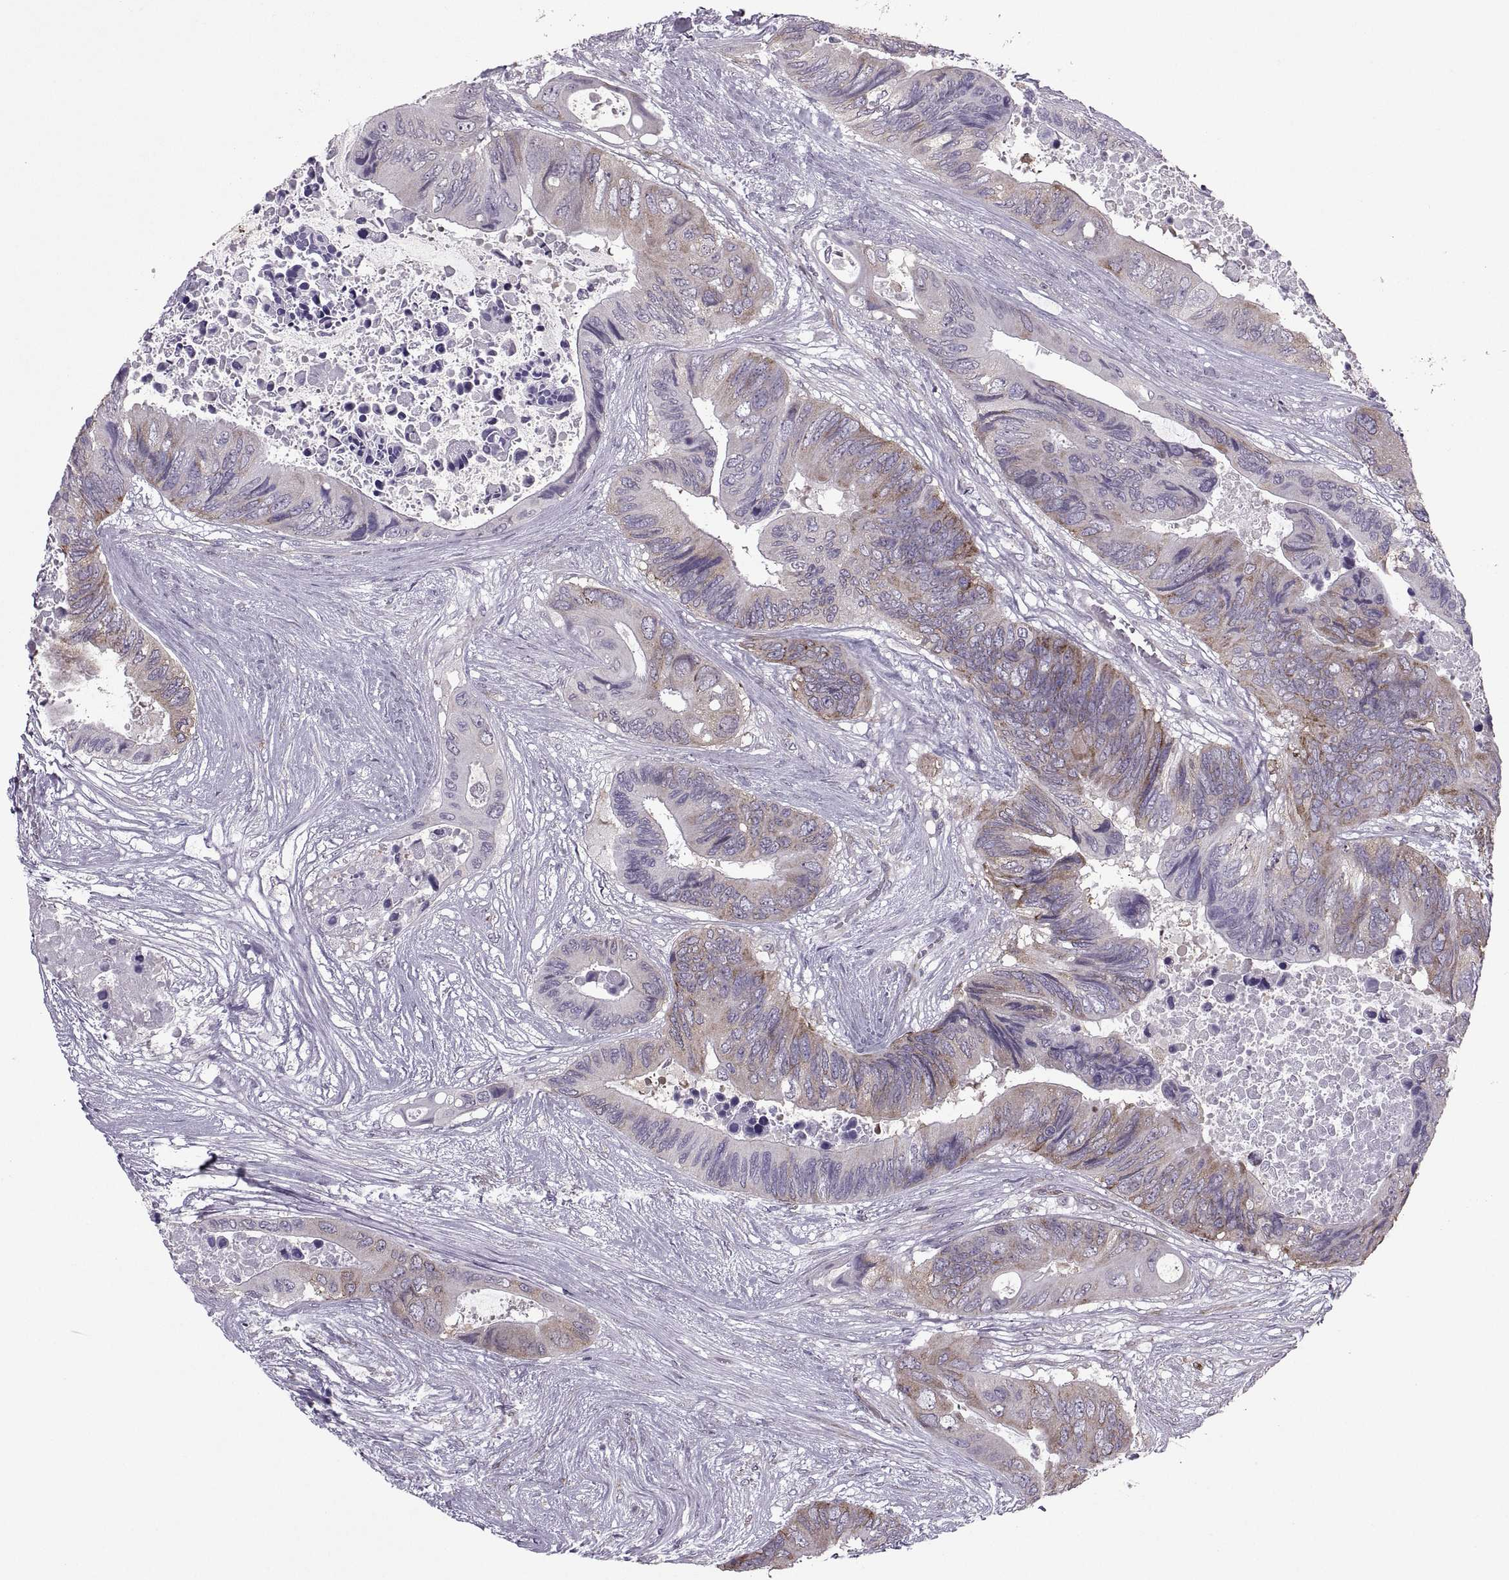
{"staining": {"intensity": "weak", "quantity": "25%-75%", "location": "cytoplasmic/membranous"}, "tissue": "colorectal cancer", "cell_type": "Tumor cells", "image_type": "cancer", "snomed": [{"axis": "morphology", "description": "Adenocarcinoma, NOS"}, {"axis": "topography", "description": "Rectum"}], "caption": "Immunohistochemical staining of colorectal cancer (adenocarcinoma) reveals weak cytoplasmic/membranous protein staining in about 25%-75% of tumor cells.", "gene": "PABPC1", "patient": {"sex": "male", "age": 63}}